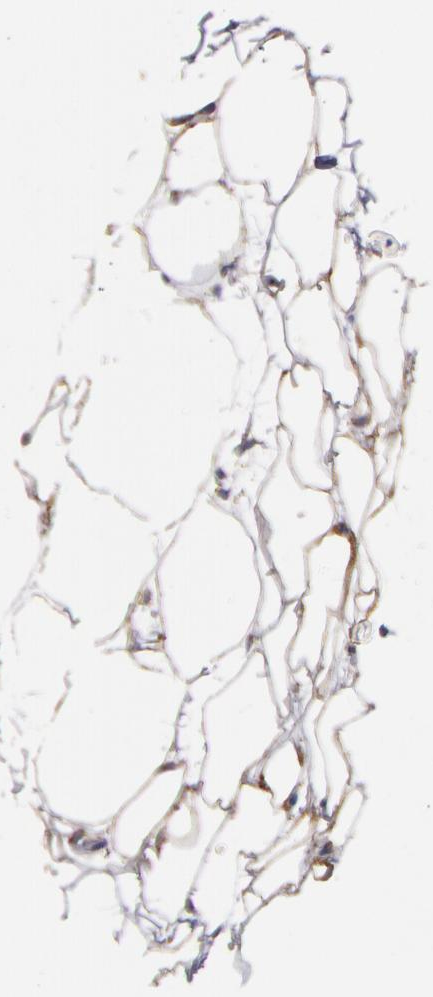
{"staining": {"intensity": "weak", "quantity": "25%-75%", "location": "cytoplasmic/membranous"}, "tissue": "adipose tissue", "cell_type": "Adipocytes", "image_type": "normal", "snomed": [{"axis": "morphology", "description": "Normal tissue, NOS"}, {"axis": "topography", "description": "Breast"}], "caption": "Immunohistochemical staining of normal human adipose tissue reveals low levels of weak cytoplasmic/membranous expression in about 25%-75% of adipocytes.", "gene": "SND1", "patient": {"sex": "female", "age": 22}}